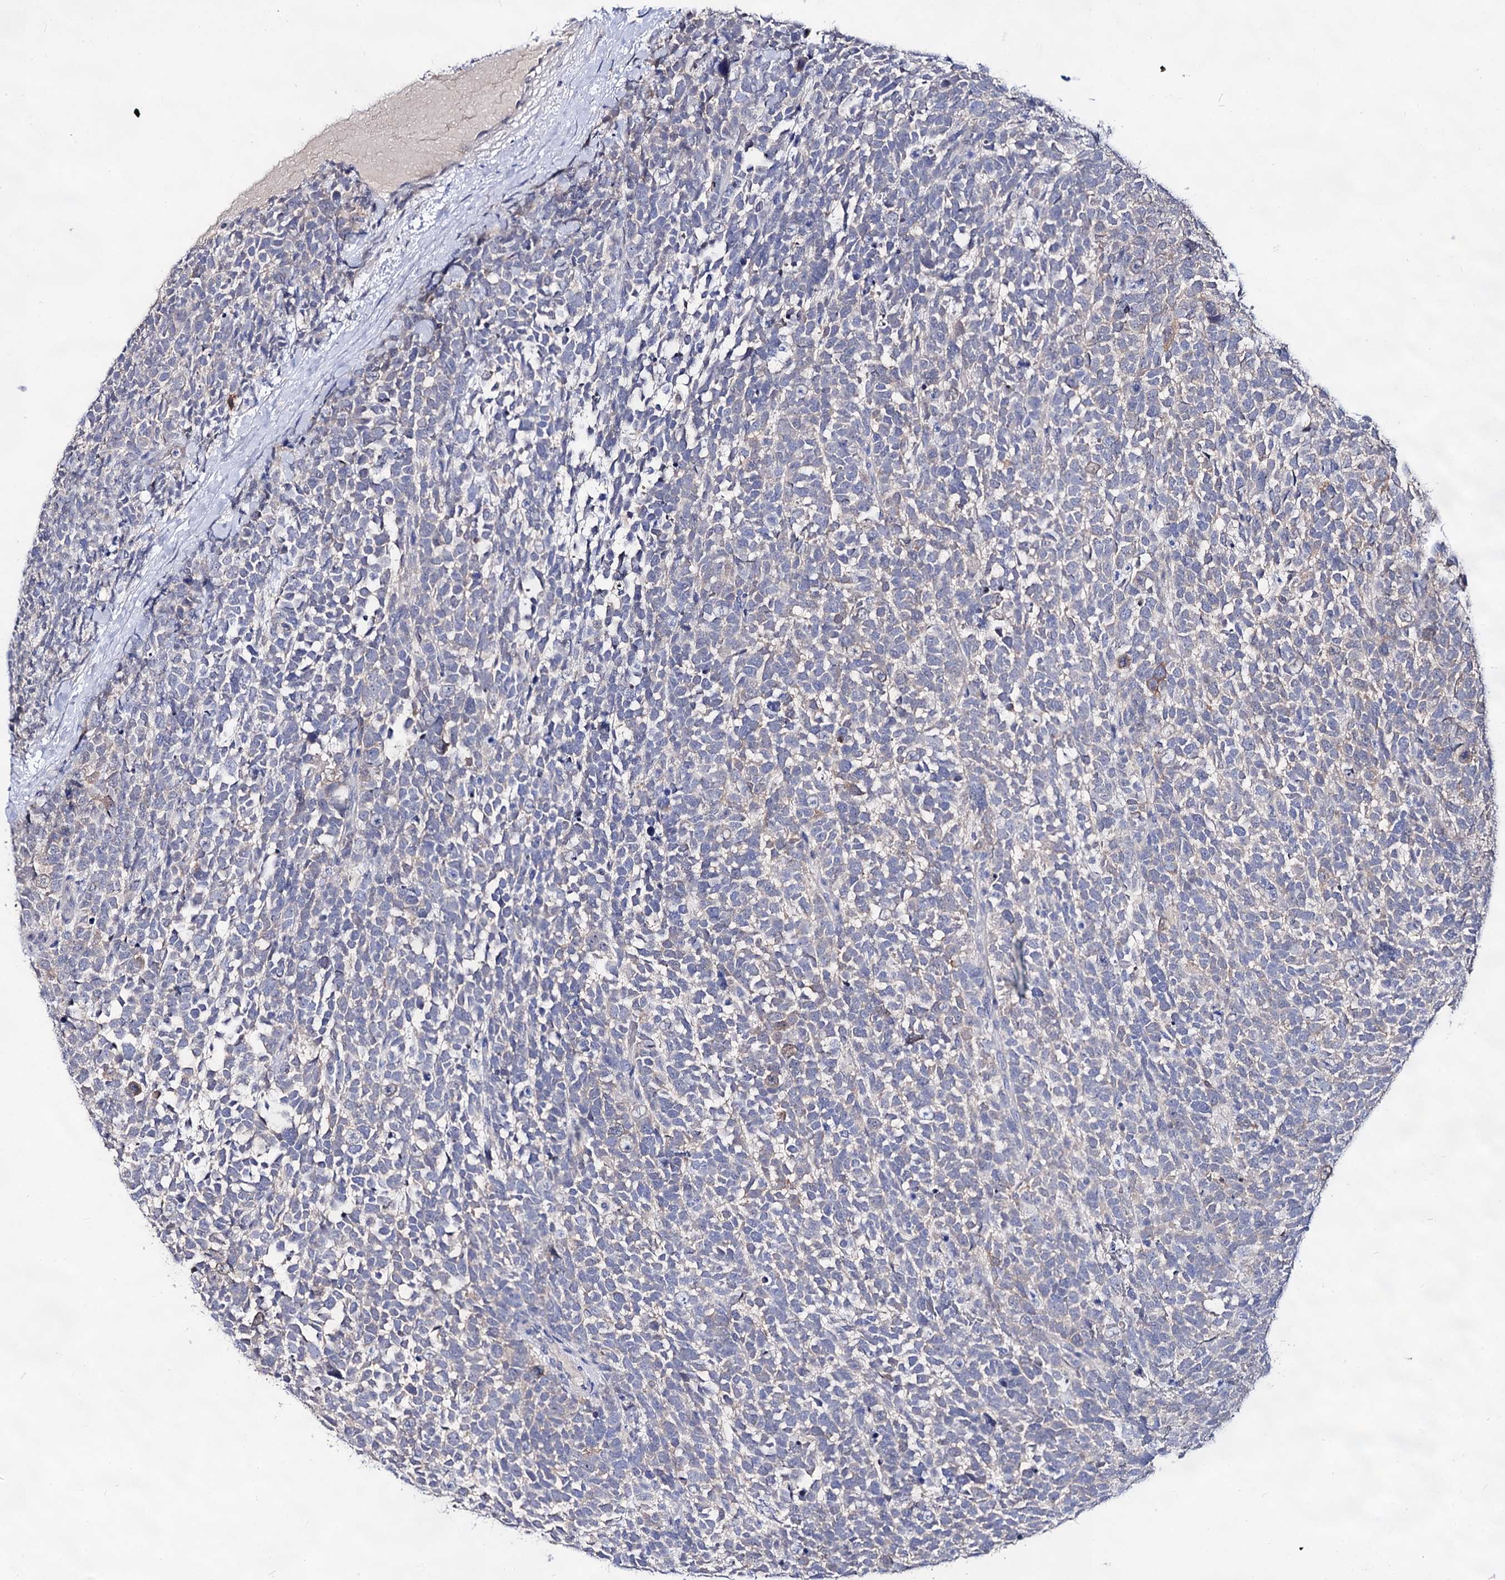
{"staining": {"intensity": "negative", "quantity": "none", "location": "none"}, "tissue": "urothelial cancer", "cell_type": "Tumor cells", "image_type": "cancer", "snomed": [{"axis": "morphology", "description": "Urothelial carcinoma, High grade"}, {"axis": "topography", "description": "Urinary bladder"}], "caption": "Immunohistochemistry (IHC) of human urothelial cancer shows no expression in tumor cells.", "gene": "ARFIP2", "patient": {"sex": "female", "age": 82}}